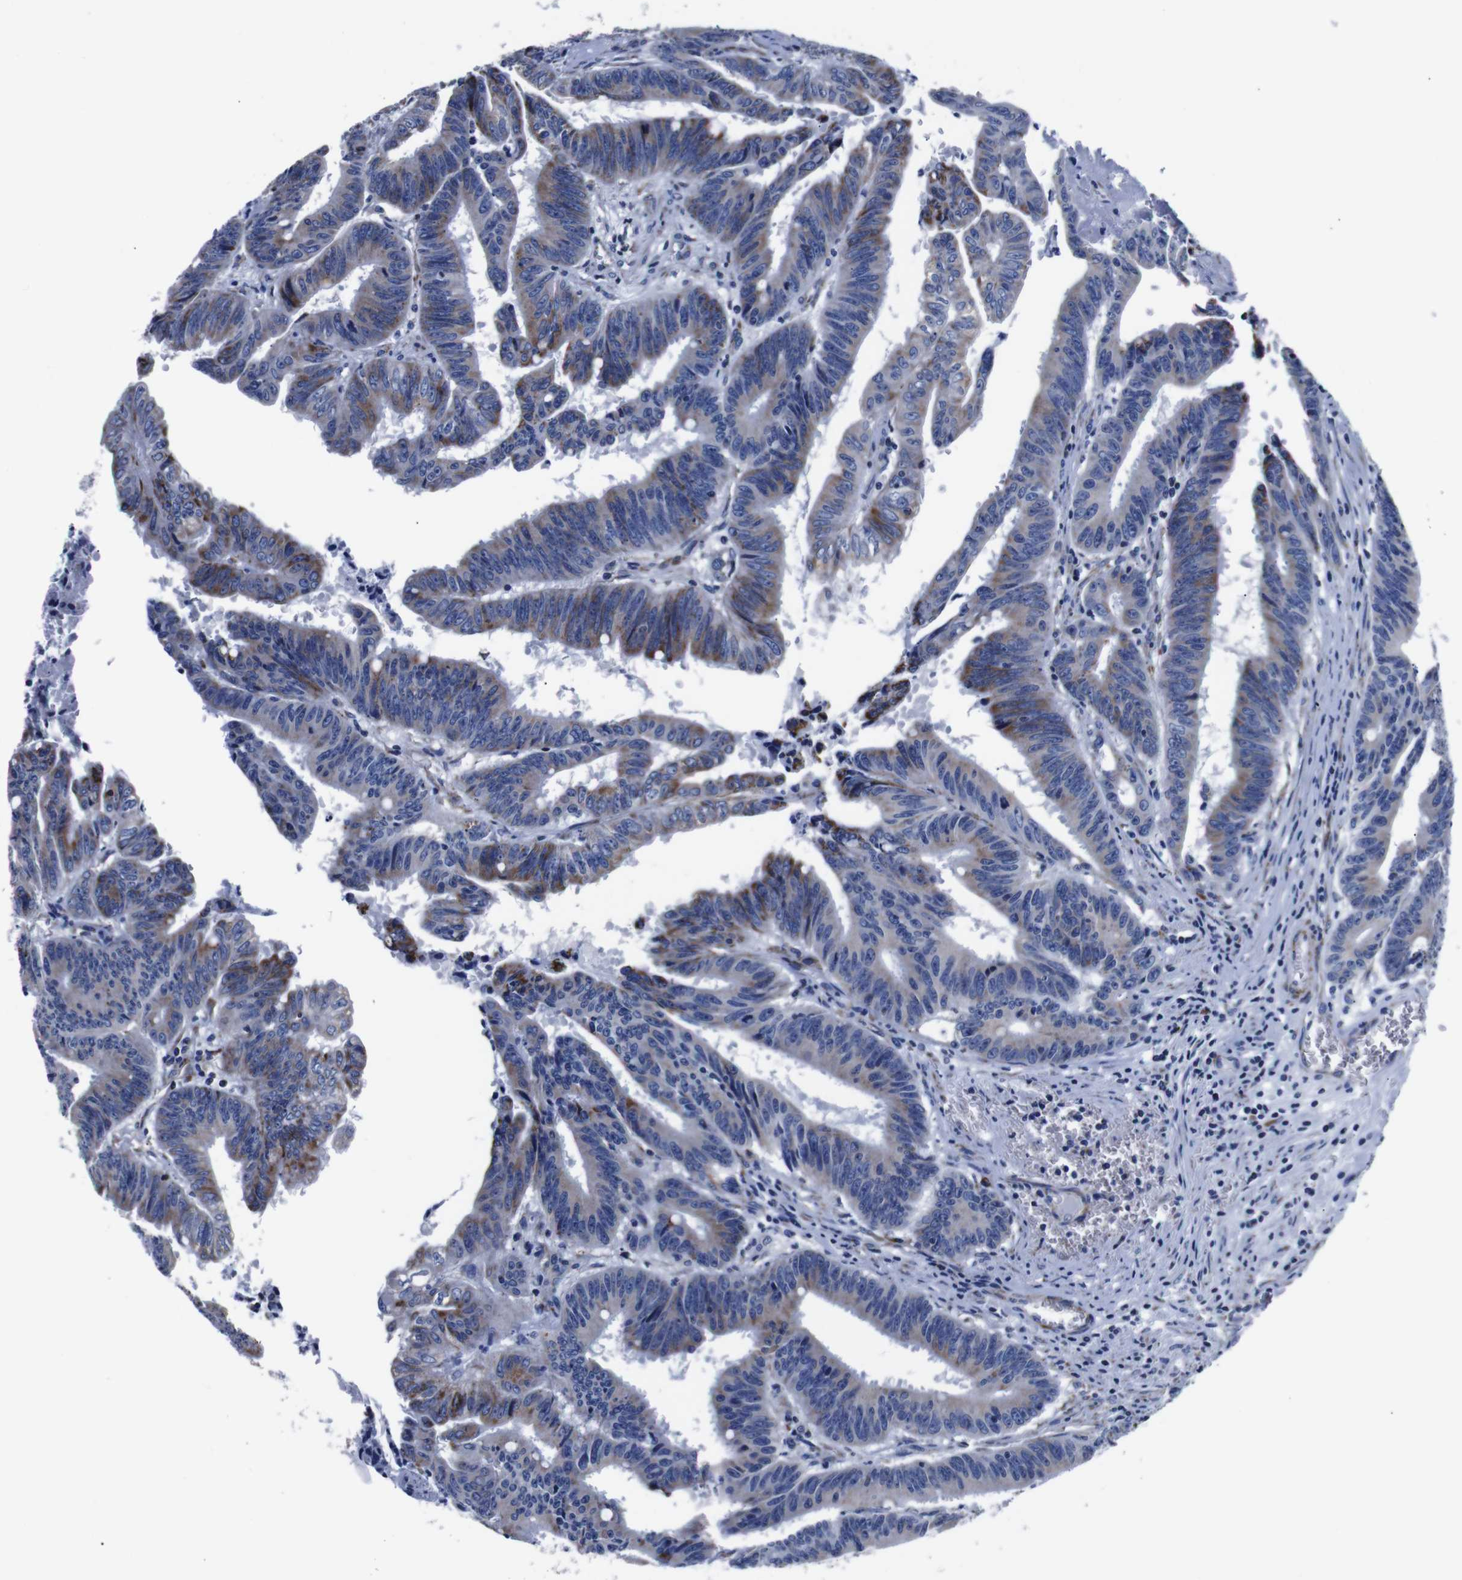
{"staining": {"intensity": "moderate", "quantity": "25%-75%", "location": "cytoplasmic/membranous"}, "tissue": "colorectal cancer", "cell_type": "Tumor cells", "image_type": "cancer", "snomed": [{"axis": "morphology", "description": "Adenocarcinoma, NOS"}, {"axis": "topography", "description": "Colon"}], "caption": "Colorectal cancer stained with immunohistochemistry (IHC) exhibits moderate cytoplasmic/membranous positivity in about 25%-75% of tumor cells. (Brightfield microscopy of DAB IHC at high magnification).", "gene": "FKBP9", "patient": {"sex": "male", "age": 45}}